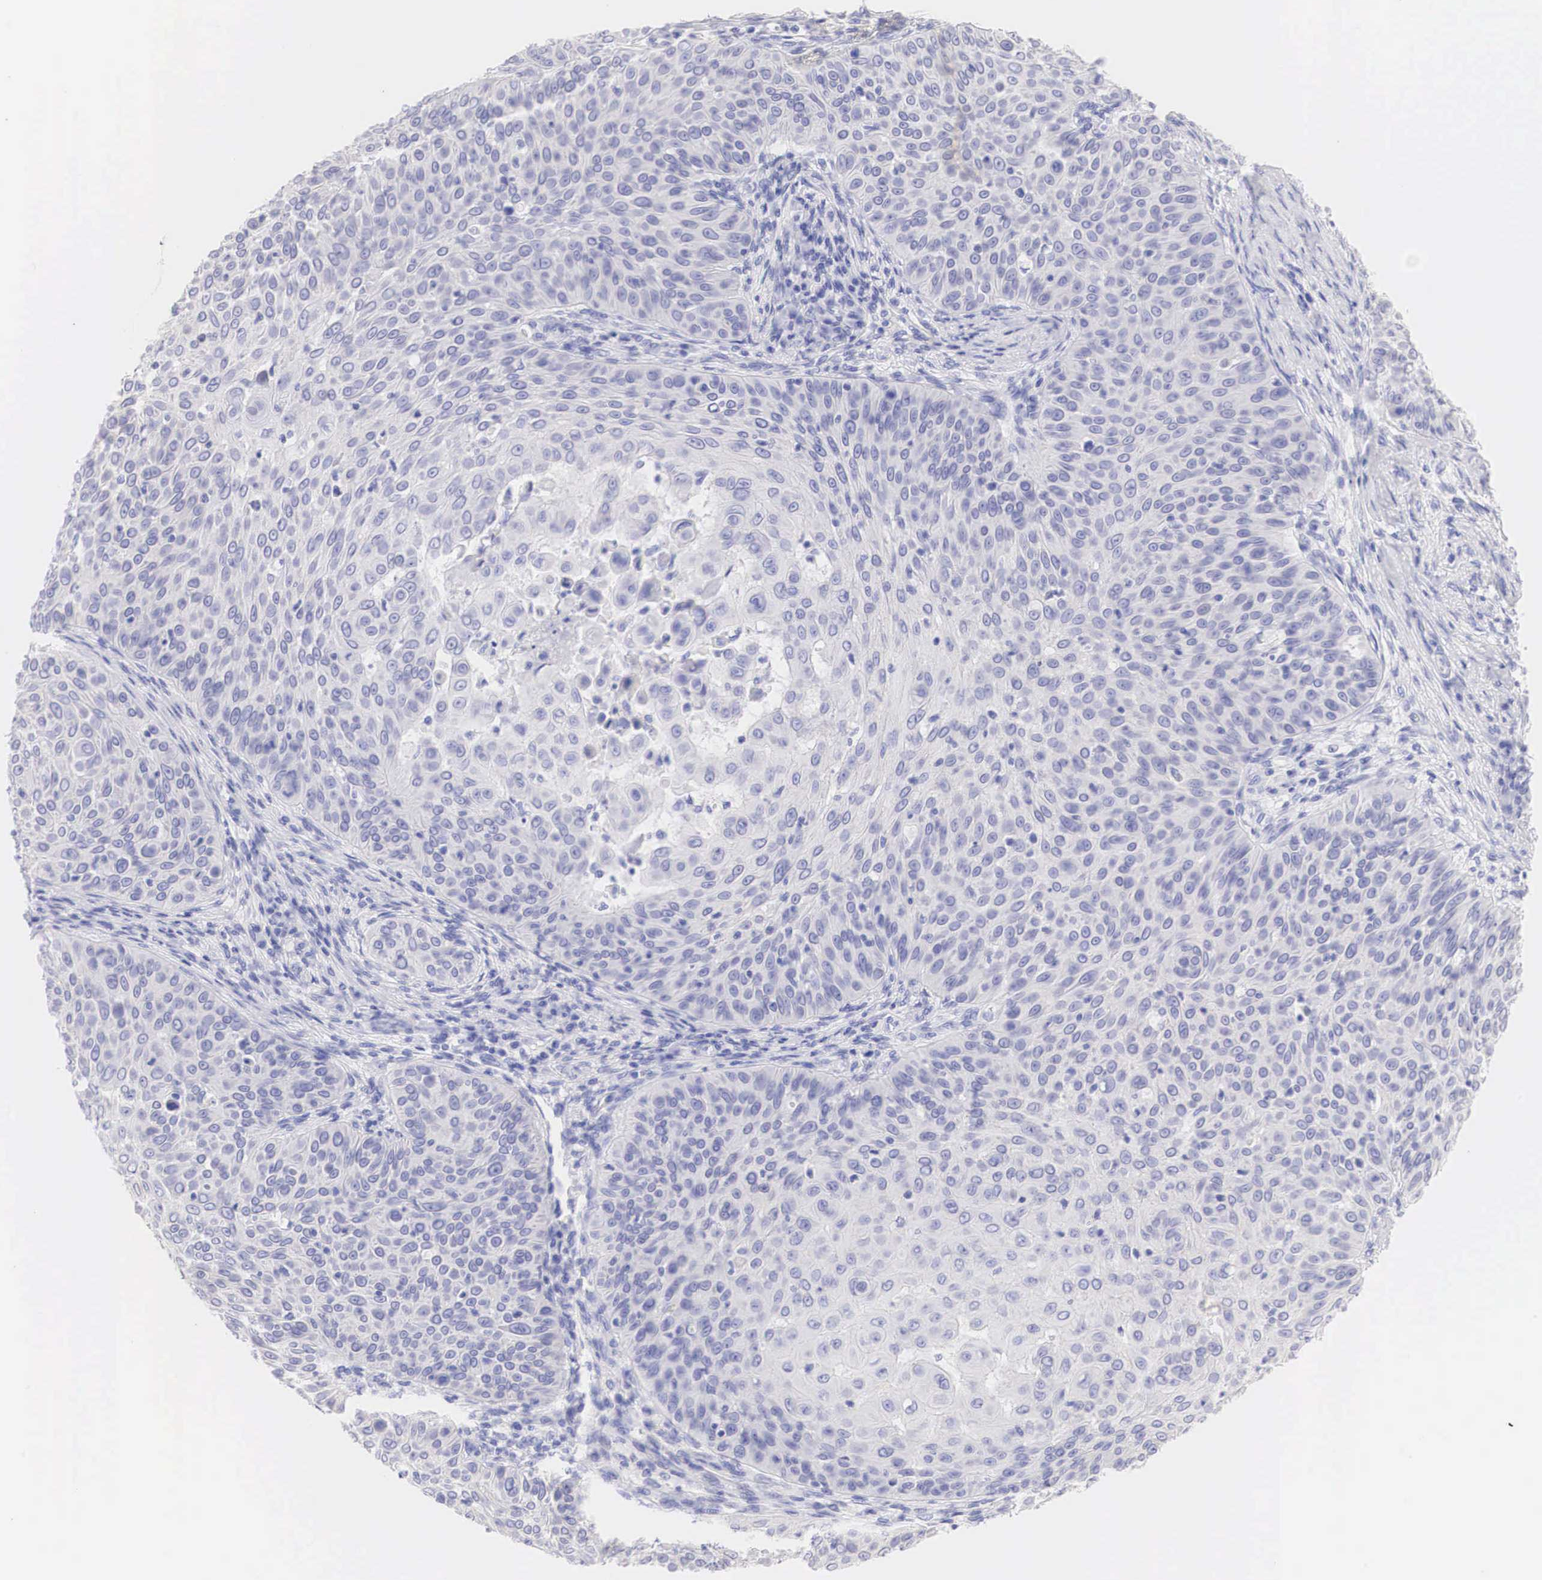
{"staining": {"intensity": "negative", "quantity": "none", "location": "none"}, "tissue": "skin cancer", "cell_type": "Tumor cells", "image_type": "cancer", "snomed": [{"axis": "morphology", "description": "Squamous cell carcinoma, NOS"}, {"axis": "topography", "description": "Skin"}], "caption": "Tumor cells are negative for protein expression in human skin cancer. Brightfield microscopy of immunohistochemistry (IHC) stained with DAB (brown) and hematoxylin (blue), captured at high magnification.", "gene": "ERBB2", "patient": {"sex": "male", "age": 82}}